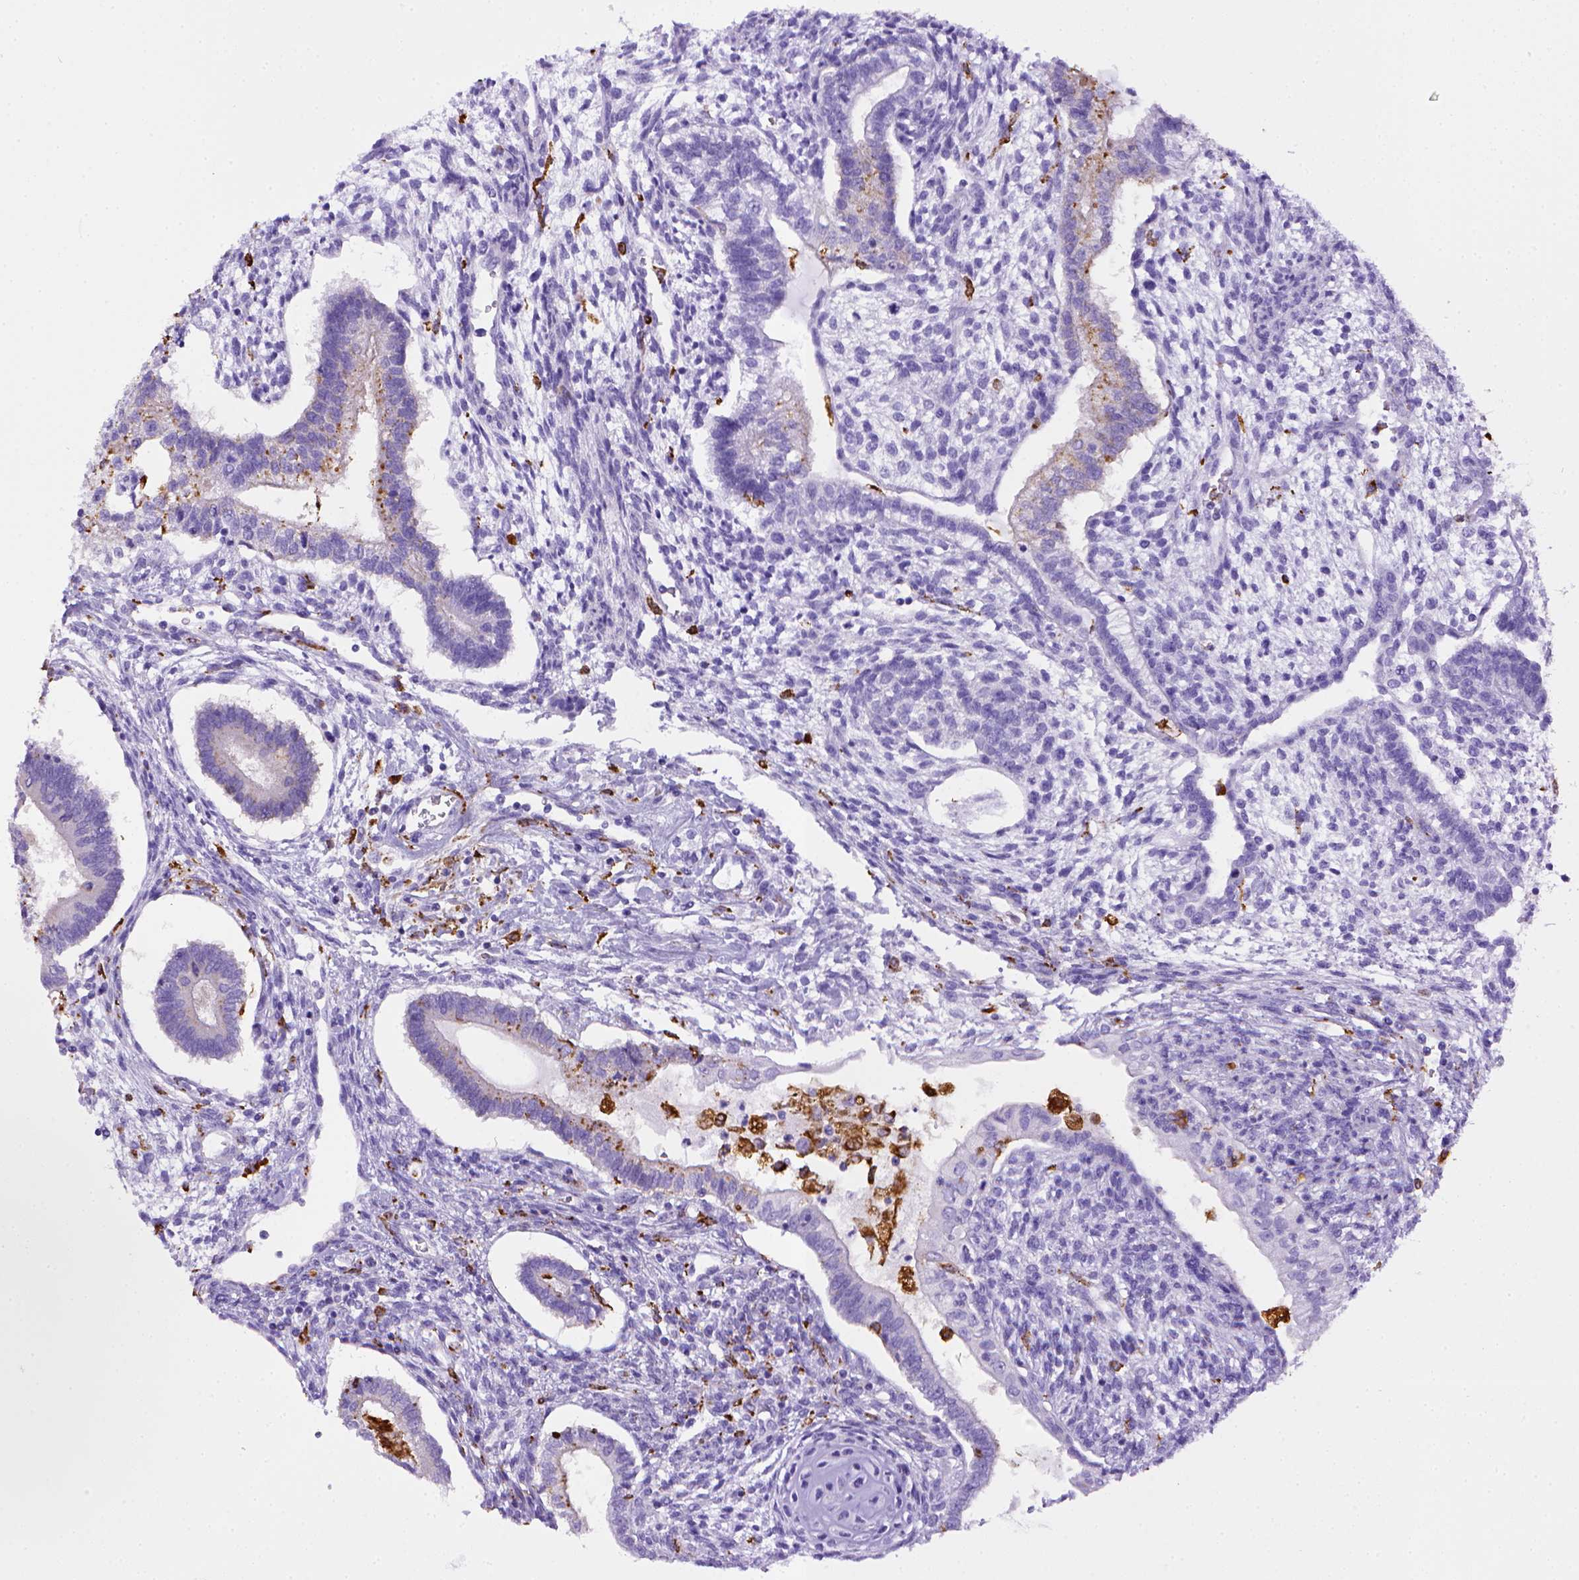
{"staining": {"intensity": "negative", "quantity": "none", "location": "none"}, "tissue": "testis cancer", "cell_type": "Tumor cells", "image_type": "cancer", "snomed": [{"axis": "morphology", "description": "Carcinoma, Embryonal, NOS"}, {"axis": "topography", "description": "Testis"}], "caption": "Tumor cells are negative for protein expression in human embryonal carcinoma (testis).", "gene": "CD68", "patient": {"sex": "male", "age": 37}}